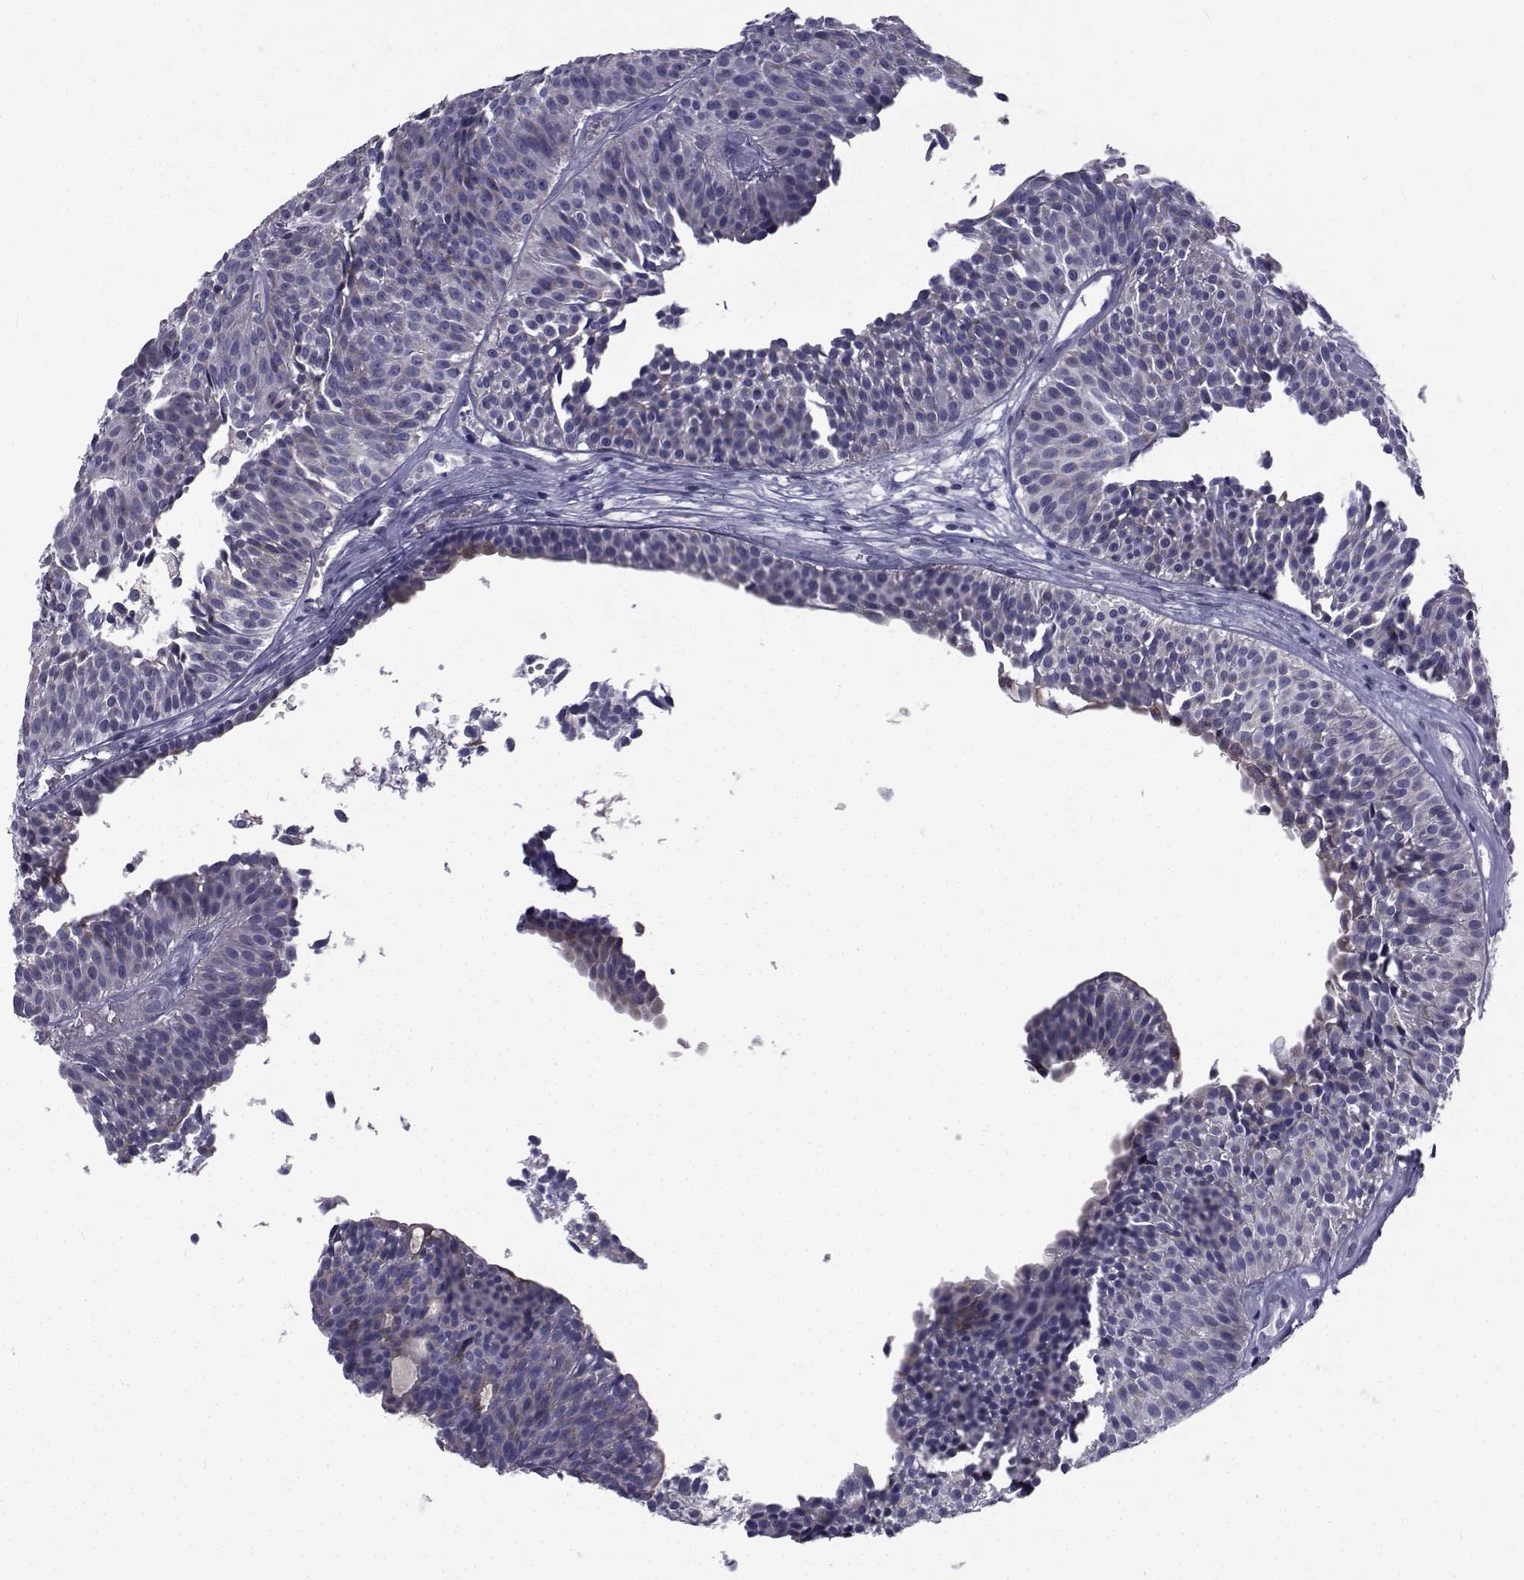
{"staining": {"intensity": "negative", "quantity": "none", "location": "none"}, "tissue": "urothelial cancer", "cell_type": "Tumor cells", "image_type": "cancer", "snomed": [{"axis": "morphology", "description": "Urothelial carcinoma, Low grade"}, {"axis": "topography", "description": "Urinary bladder"}], "caption": "Immunohistochemical staining of human urothelial cancer shows no significant staining in tumor cells.", "gene": "FDXR", "patient": {"sex": "male", "age": 63}}